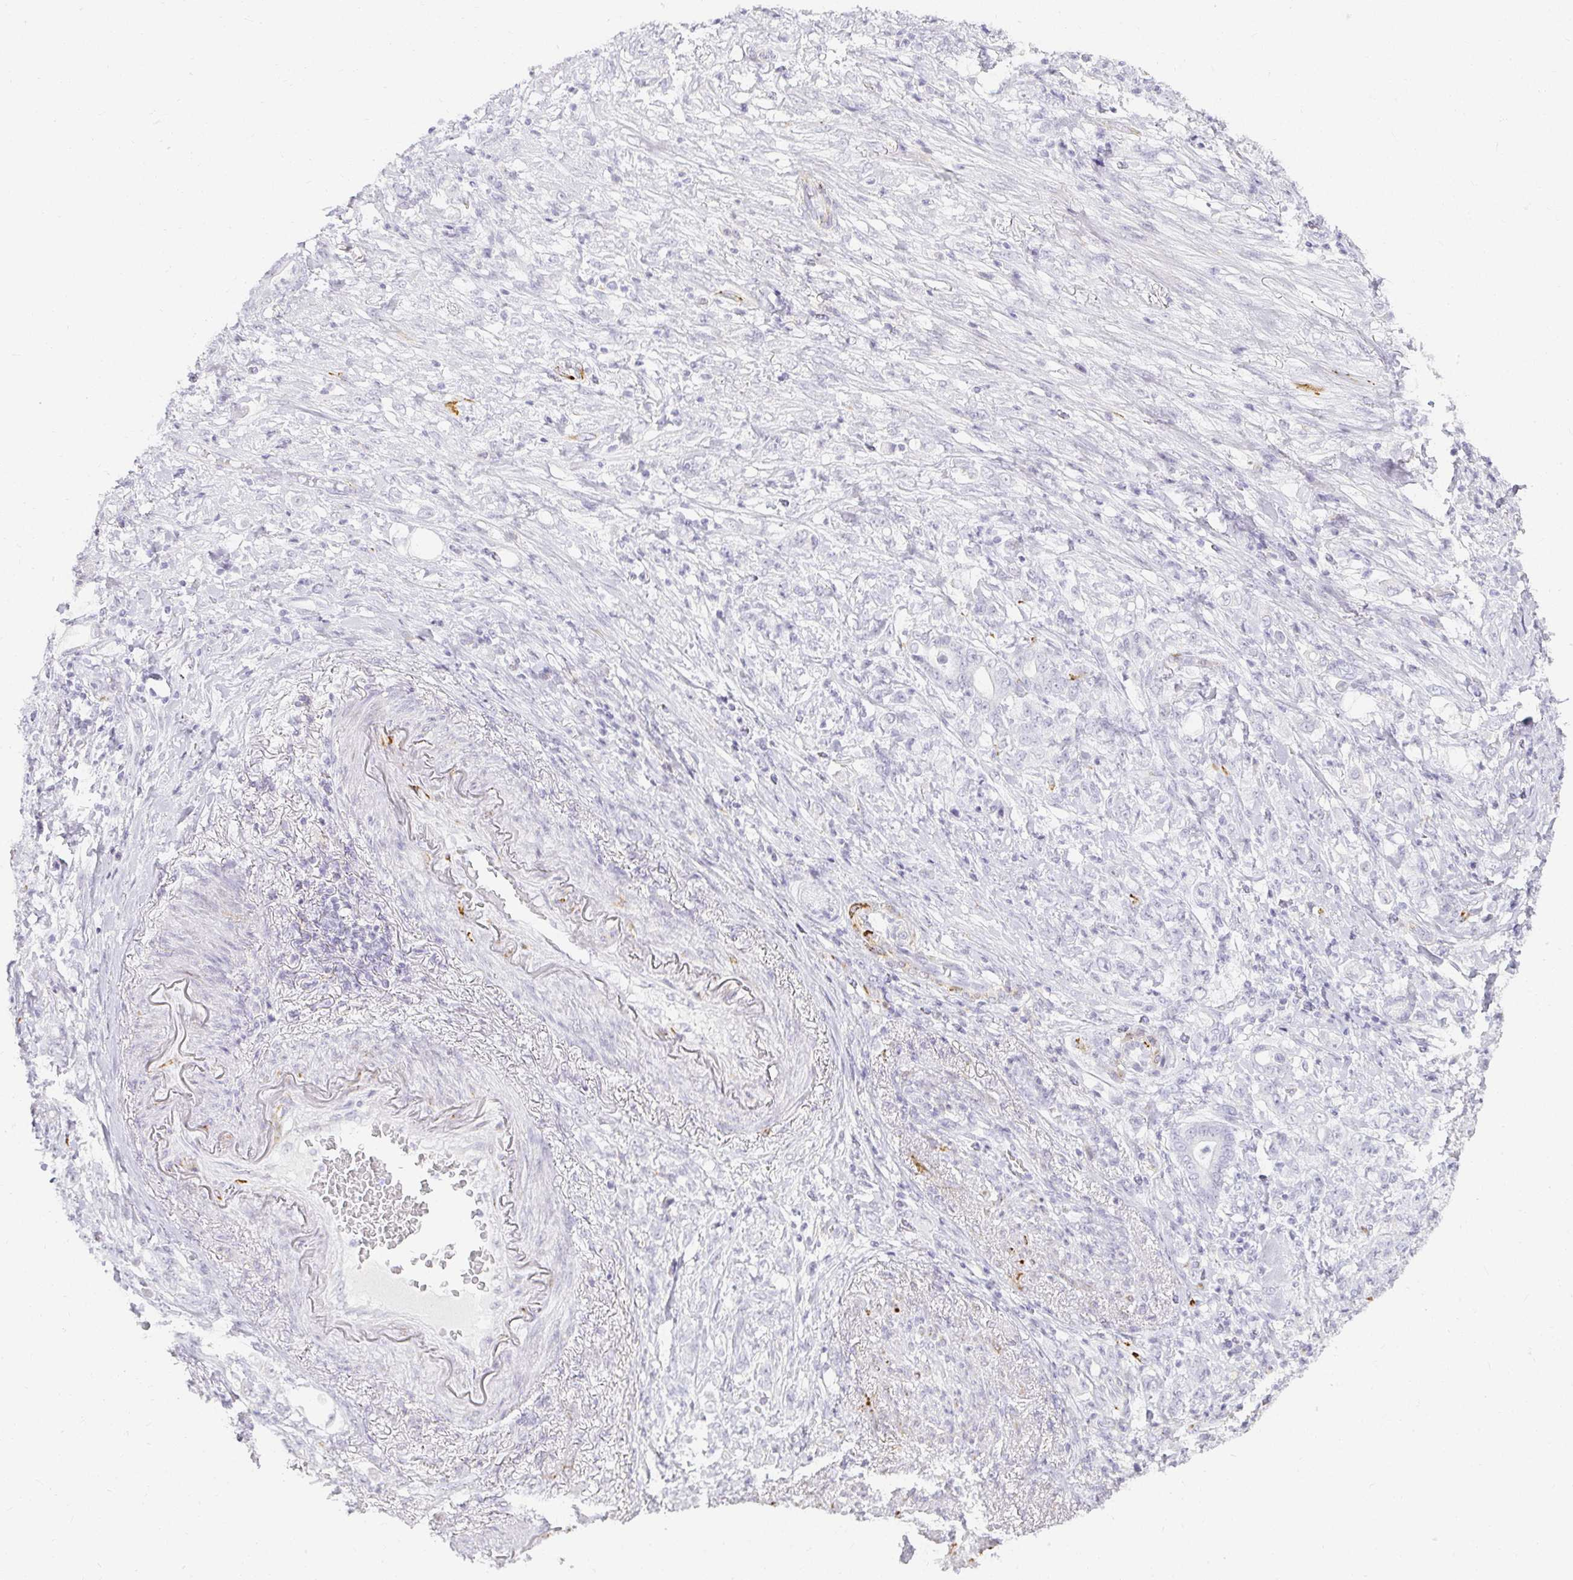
{"staining": {"intensity": "negative", "quantity": "none", "location": "none"}, "tissue": "stomach cancer", "cell_type": "Tumor cells", "image_type": "cancer", "snomed": [{"axis": "morphology", "description": "Adenocarcinoma, NOS"}, {"axis": "topography", "description": "Stomach"}], "caption": "The image exhibits no staining of tumor cells in stomach cancer.", "gene": "ACAN", "patient": {"sex": "female", "age": 79}}